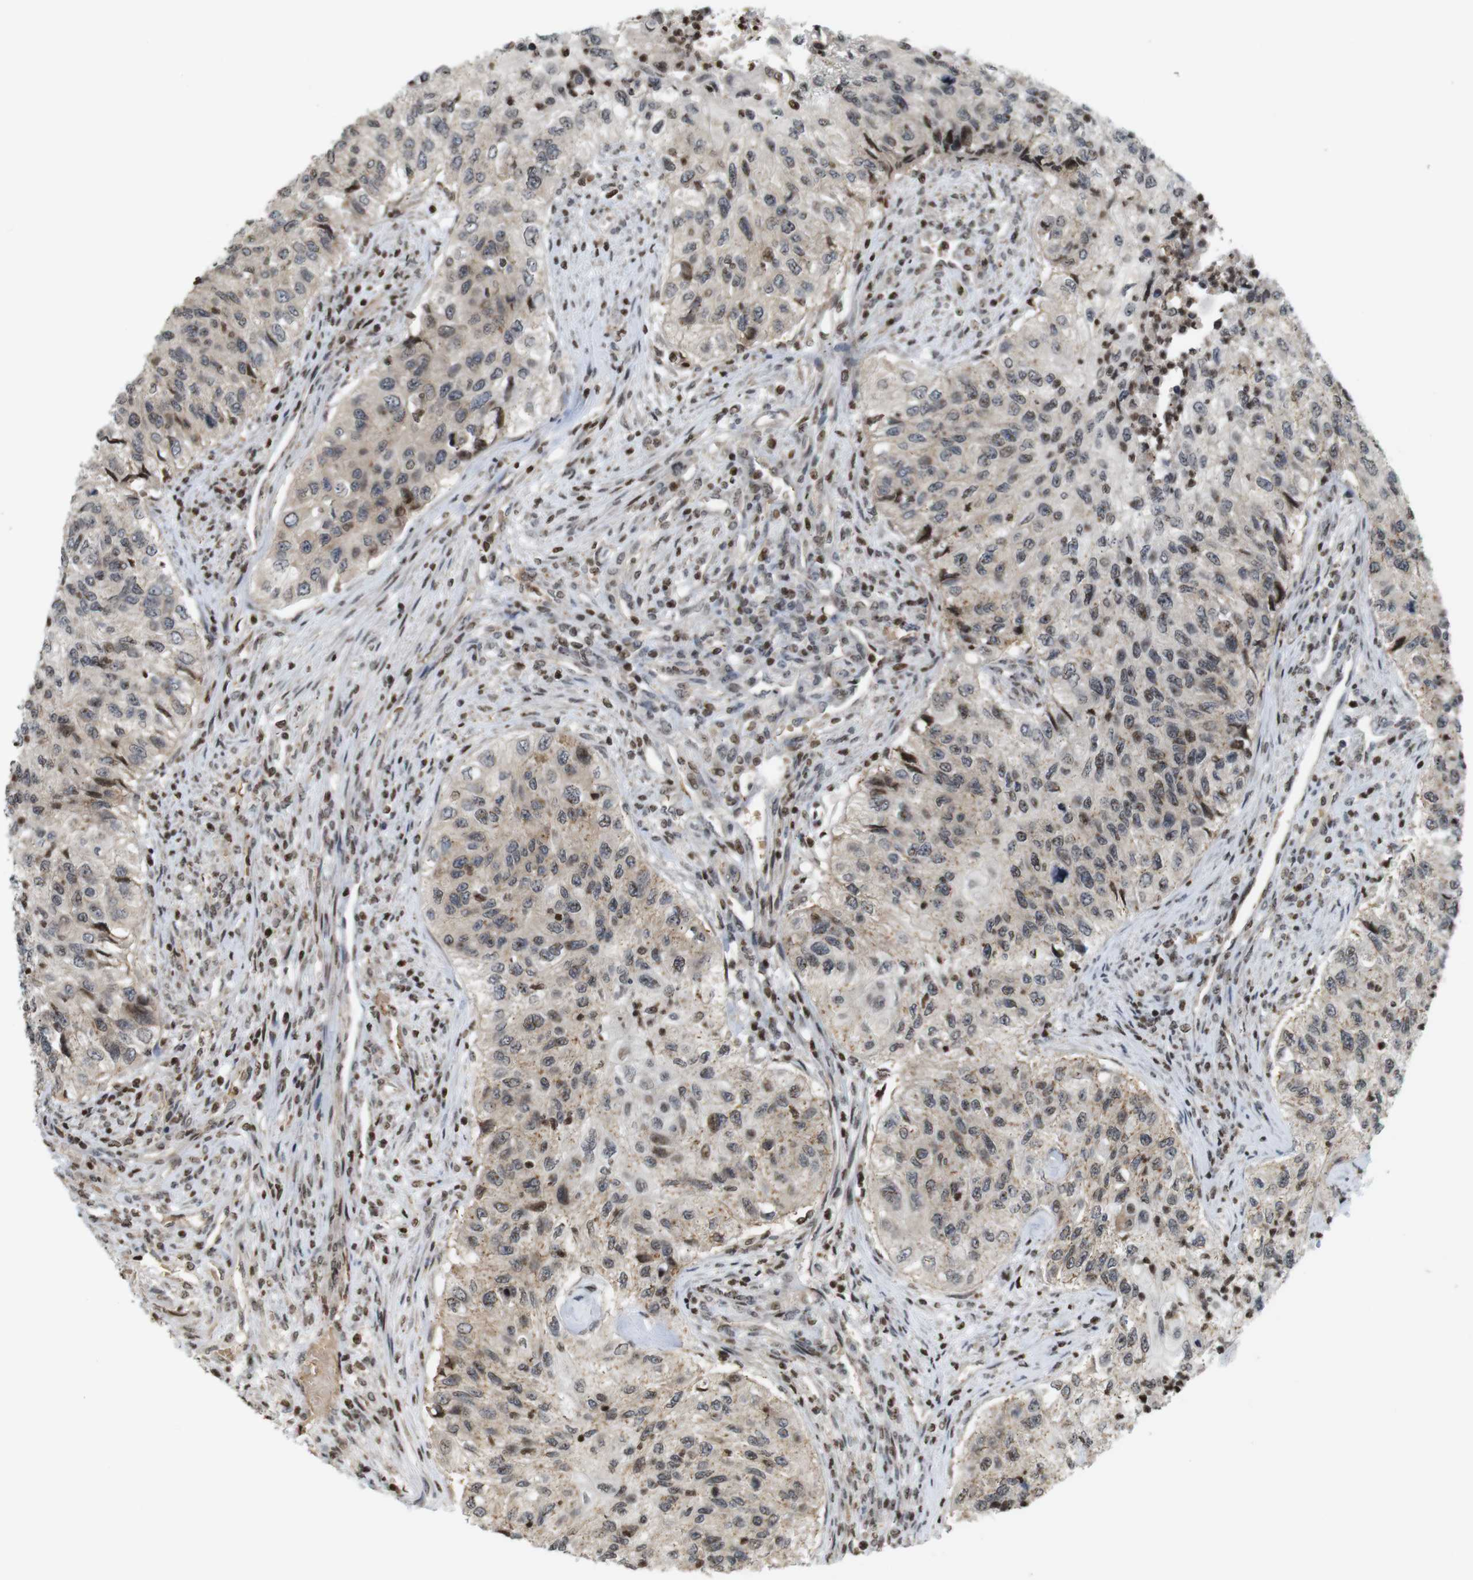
{"staining": {"intensity": "moderate", "quantity": "25%-75%", "location": "nuclear"}, "tissue": "urothelial cancer", "cell_type": "Tumor cells", "image_type": "cancer", "snomed": [{"axis": "morphology", "description": "Urothelial carcinoma, High grade"}, {"axis": "topography", "description": "Urinary bladder"}], "caption": "This histopathology image reveals immunohistochemistry staining of urothelial cancer, with medium moderate nuclear staining in approximately 25%-75% of tumor cells.", "gene": "MBD1", "patient": {"sex": "female", "age": 60}}